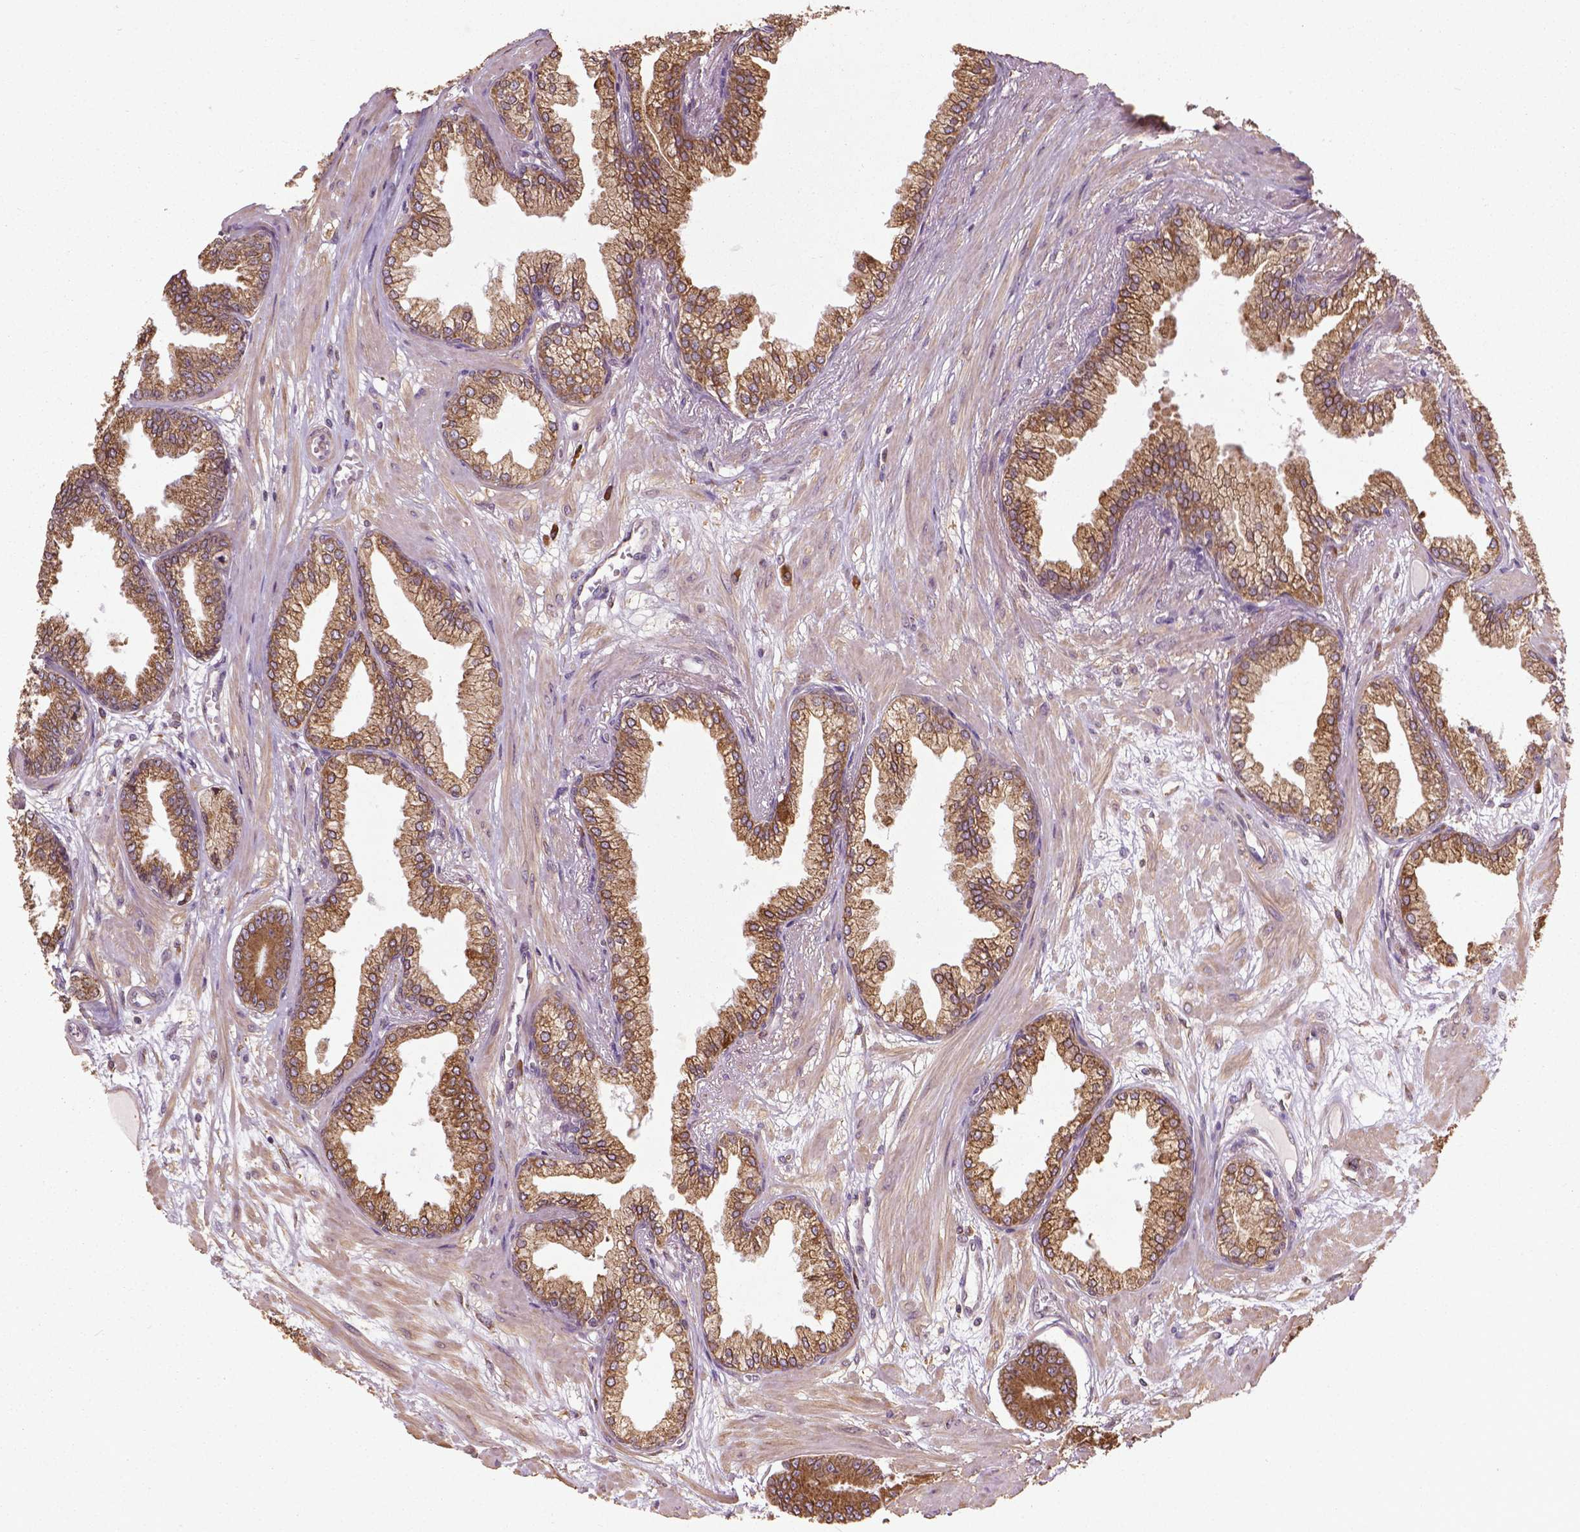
{"staining": {"intensity": "moderate", "quantity": ">75%", "location": "cytoplasmic/membranous"}, "tissue": "prostate cancer", "cell_type": "Tumor cells", "image_type": "cancer", "snomed": [{"axis": "morphology", "description": "Adenocarcinoma, Low grade"}, {"axis": "topography", "description": "Prostate"}], "caption": "A brown stain labels moderate cytoplasmic/membranous expression of a protein in human prostate low-grade adenocarcinoma tumor cells.", "gene": "GAS1", "patient": {"sex": "male", "age": 64}}